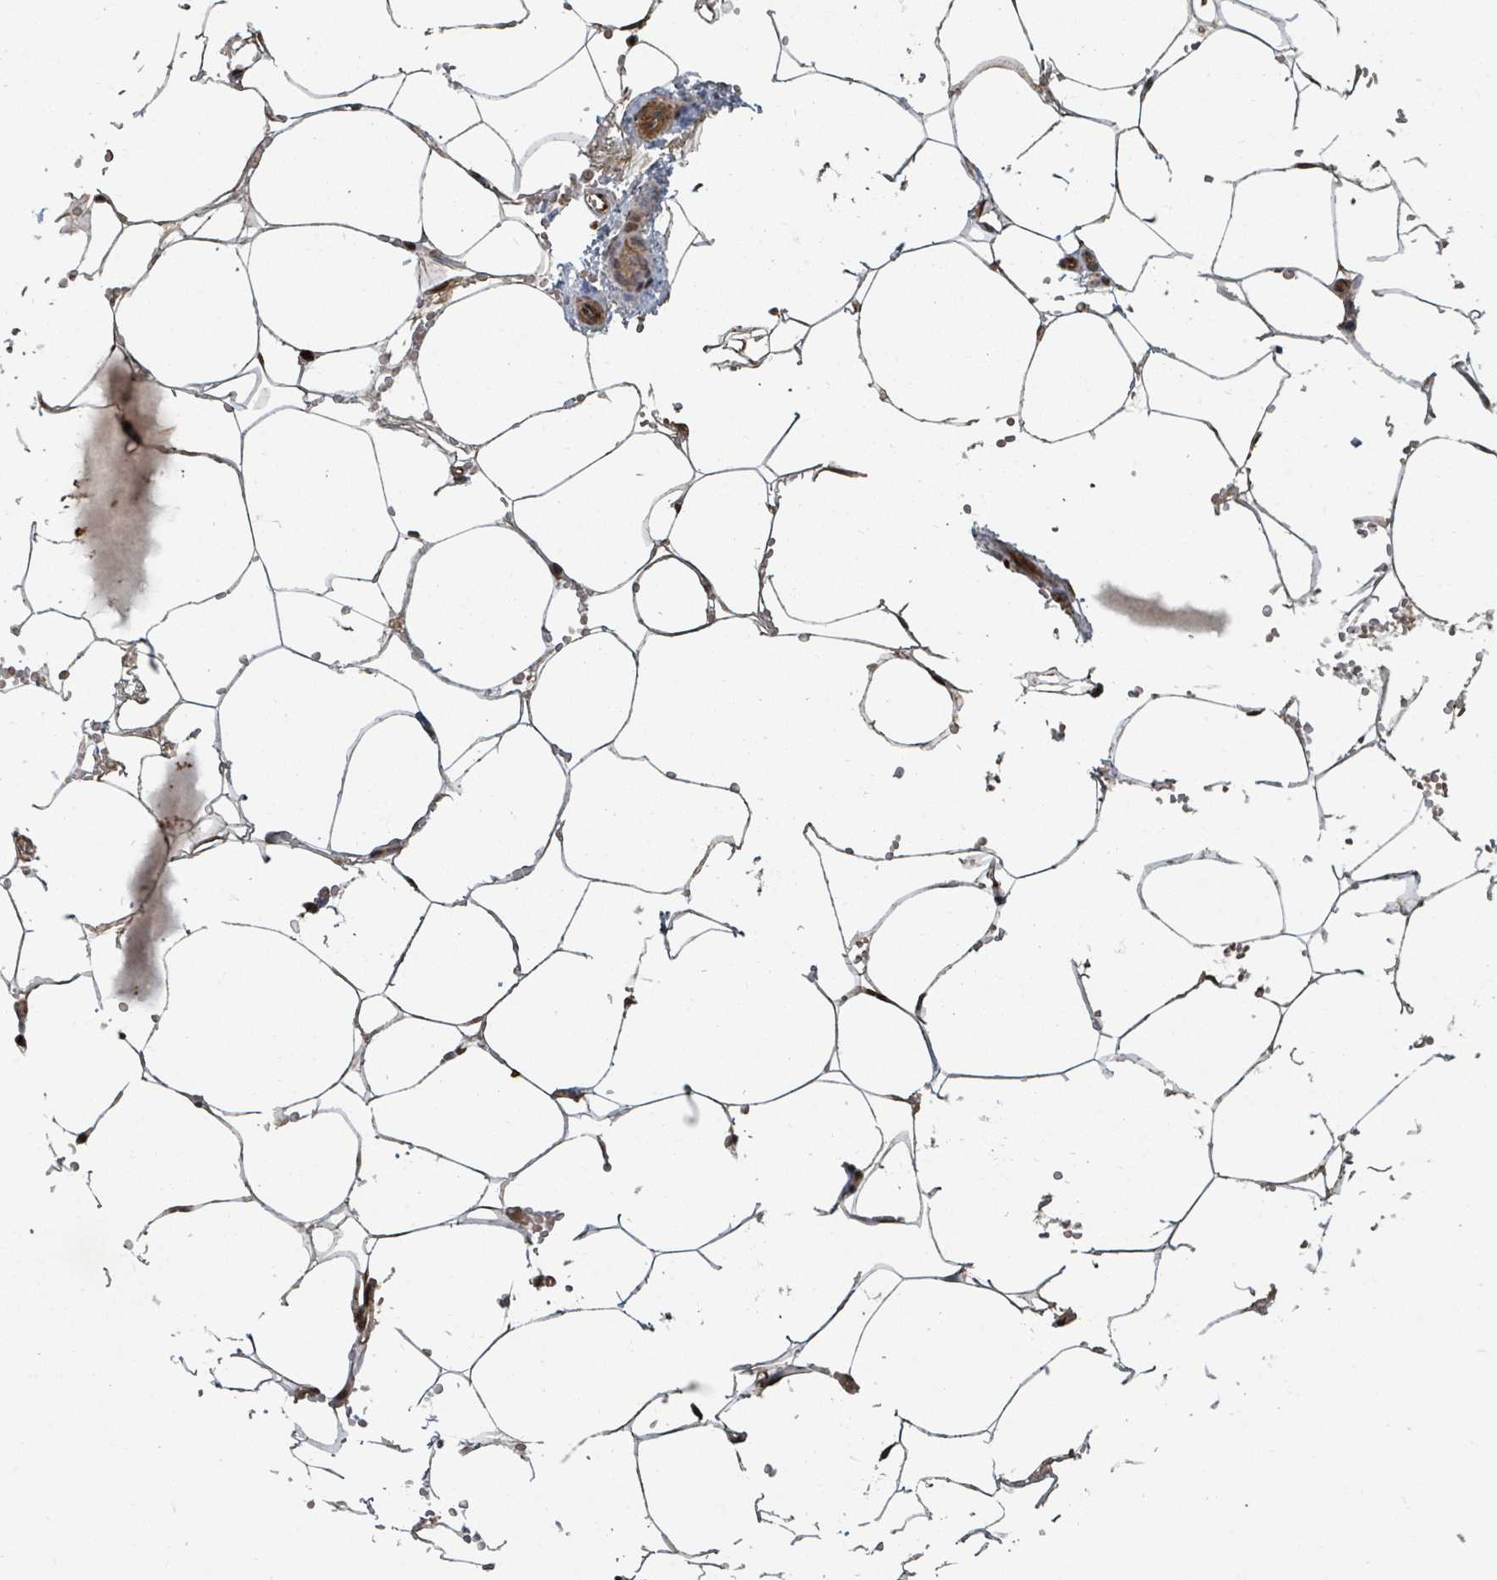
{"staining": {"intensity": "moderate", "quantity": ">75%", "location": "cytoplasmic/membranous"}, "tissue": "breast", "cell_type": "Adipocytes", "image_type": "normal", "snomed": [{"axis": "morphology", "description": "Normal tissue, NOS"}, {"axis": "topography", "description": "Breast"}], "caption": "Approximately >75% of adipocytes in normal breast display moderate cytoplasmic/membranous protein staining as visualized by brown immunohistochemical staining.", "gene": "DPM1", "patient": {"sex": "female", "age": 27}}